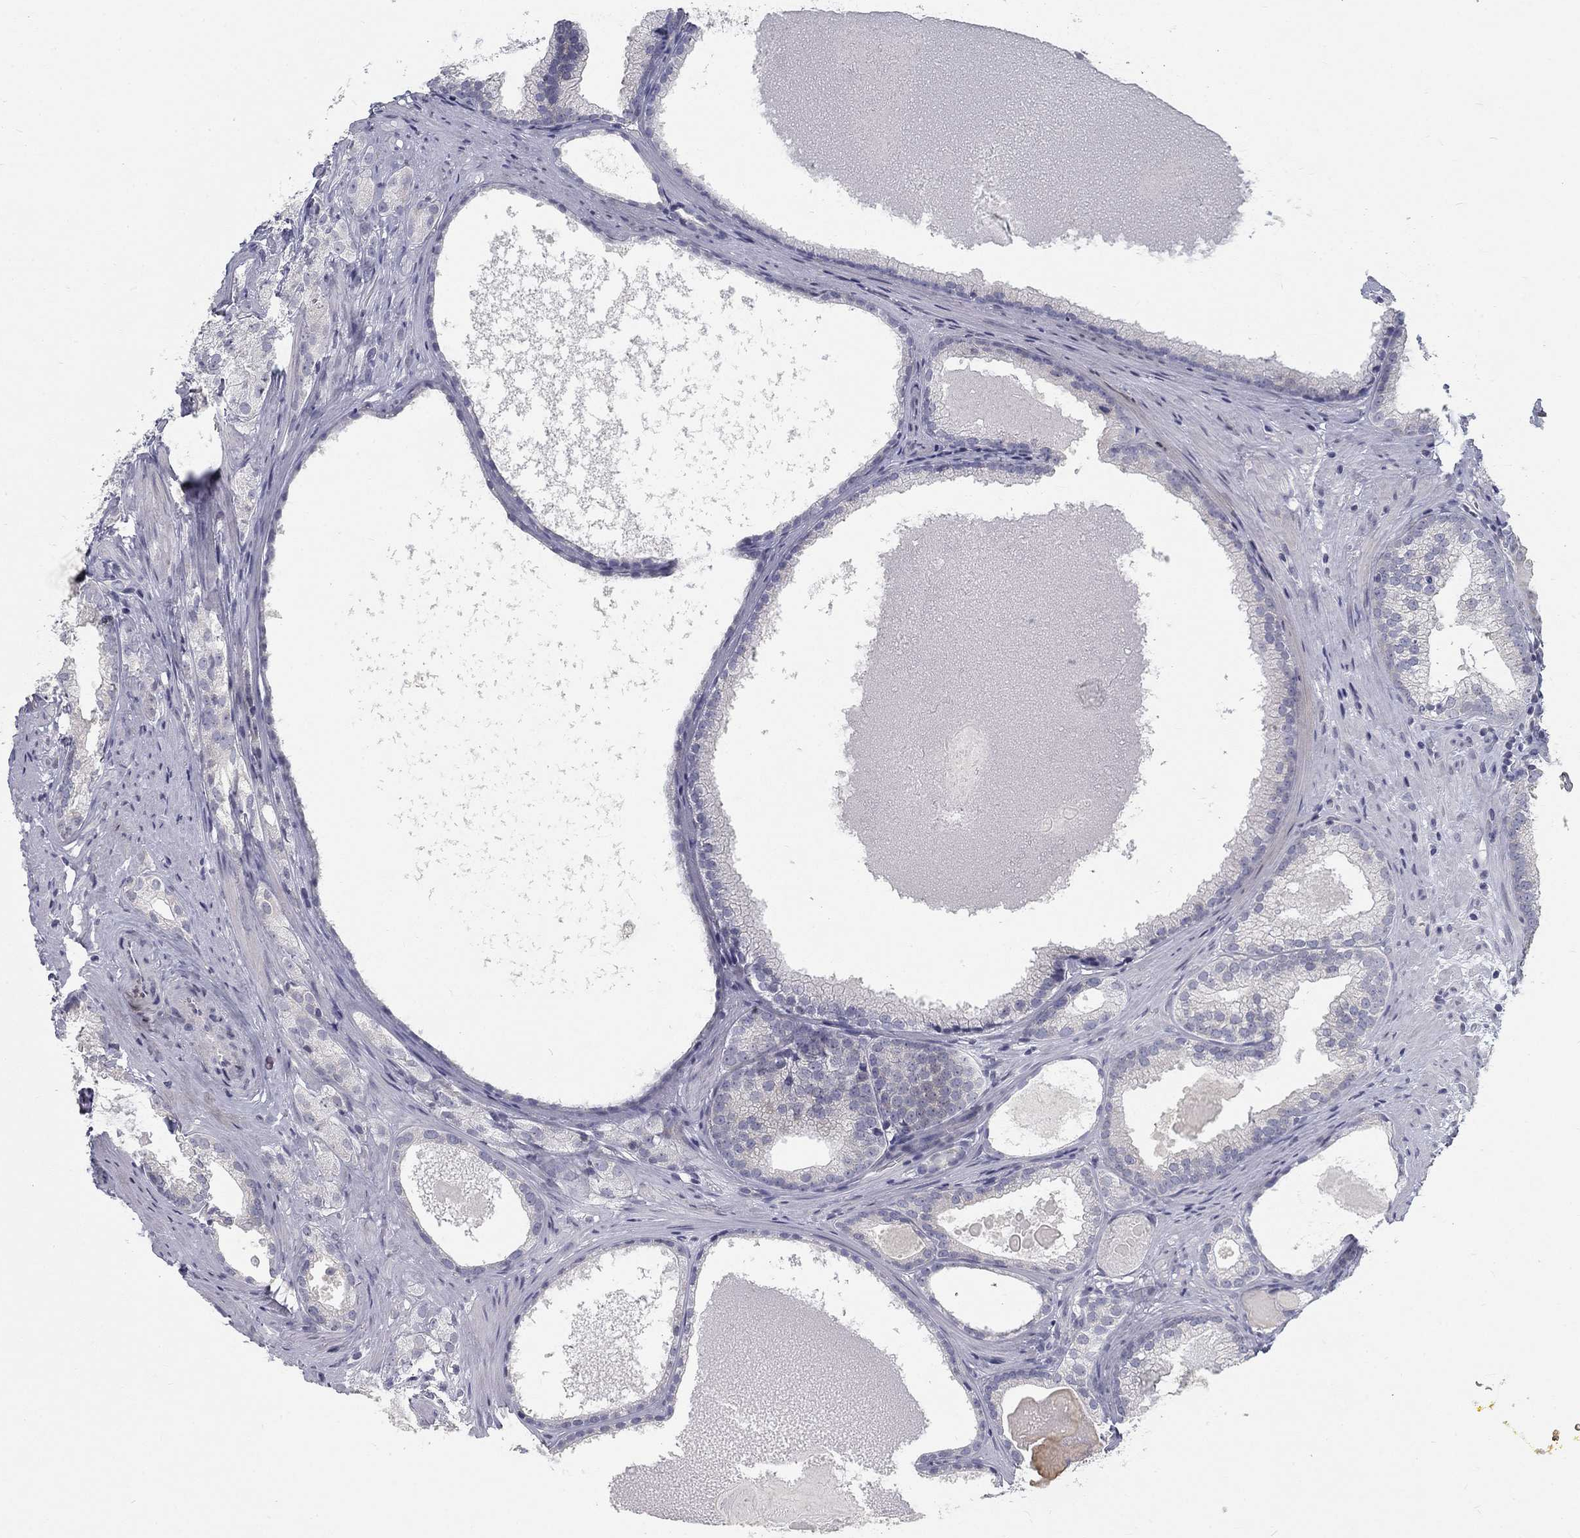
{"staining": {"intensity": "negative", "quantity": "none", "location": "none"}, "tissue": "prostate cancer", "cell_type": "Tumor cells", "image_type": "cancer", "snomed": [{"axis": "morphology", "description": "Adenocarcinoma, High grade"}, {"axis": "topography", "description": "Prostate and seminal vesicle, NOS"}], "caption": "Tumor cells are negative for protein expression in human prostate cancer (high-grade adenocarcinoma).", "gene": "ATP1A3", "patient": {"sex": "male", "age": 62}}